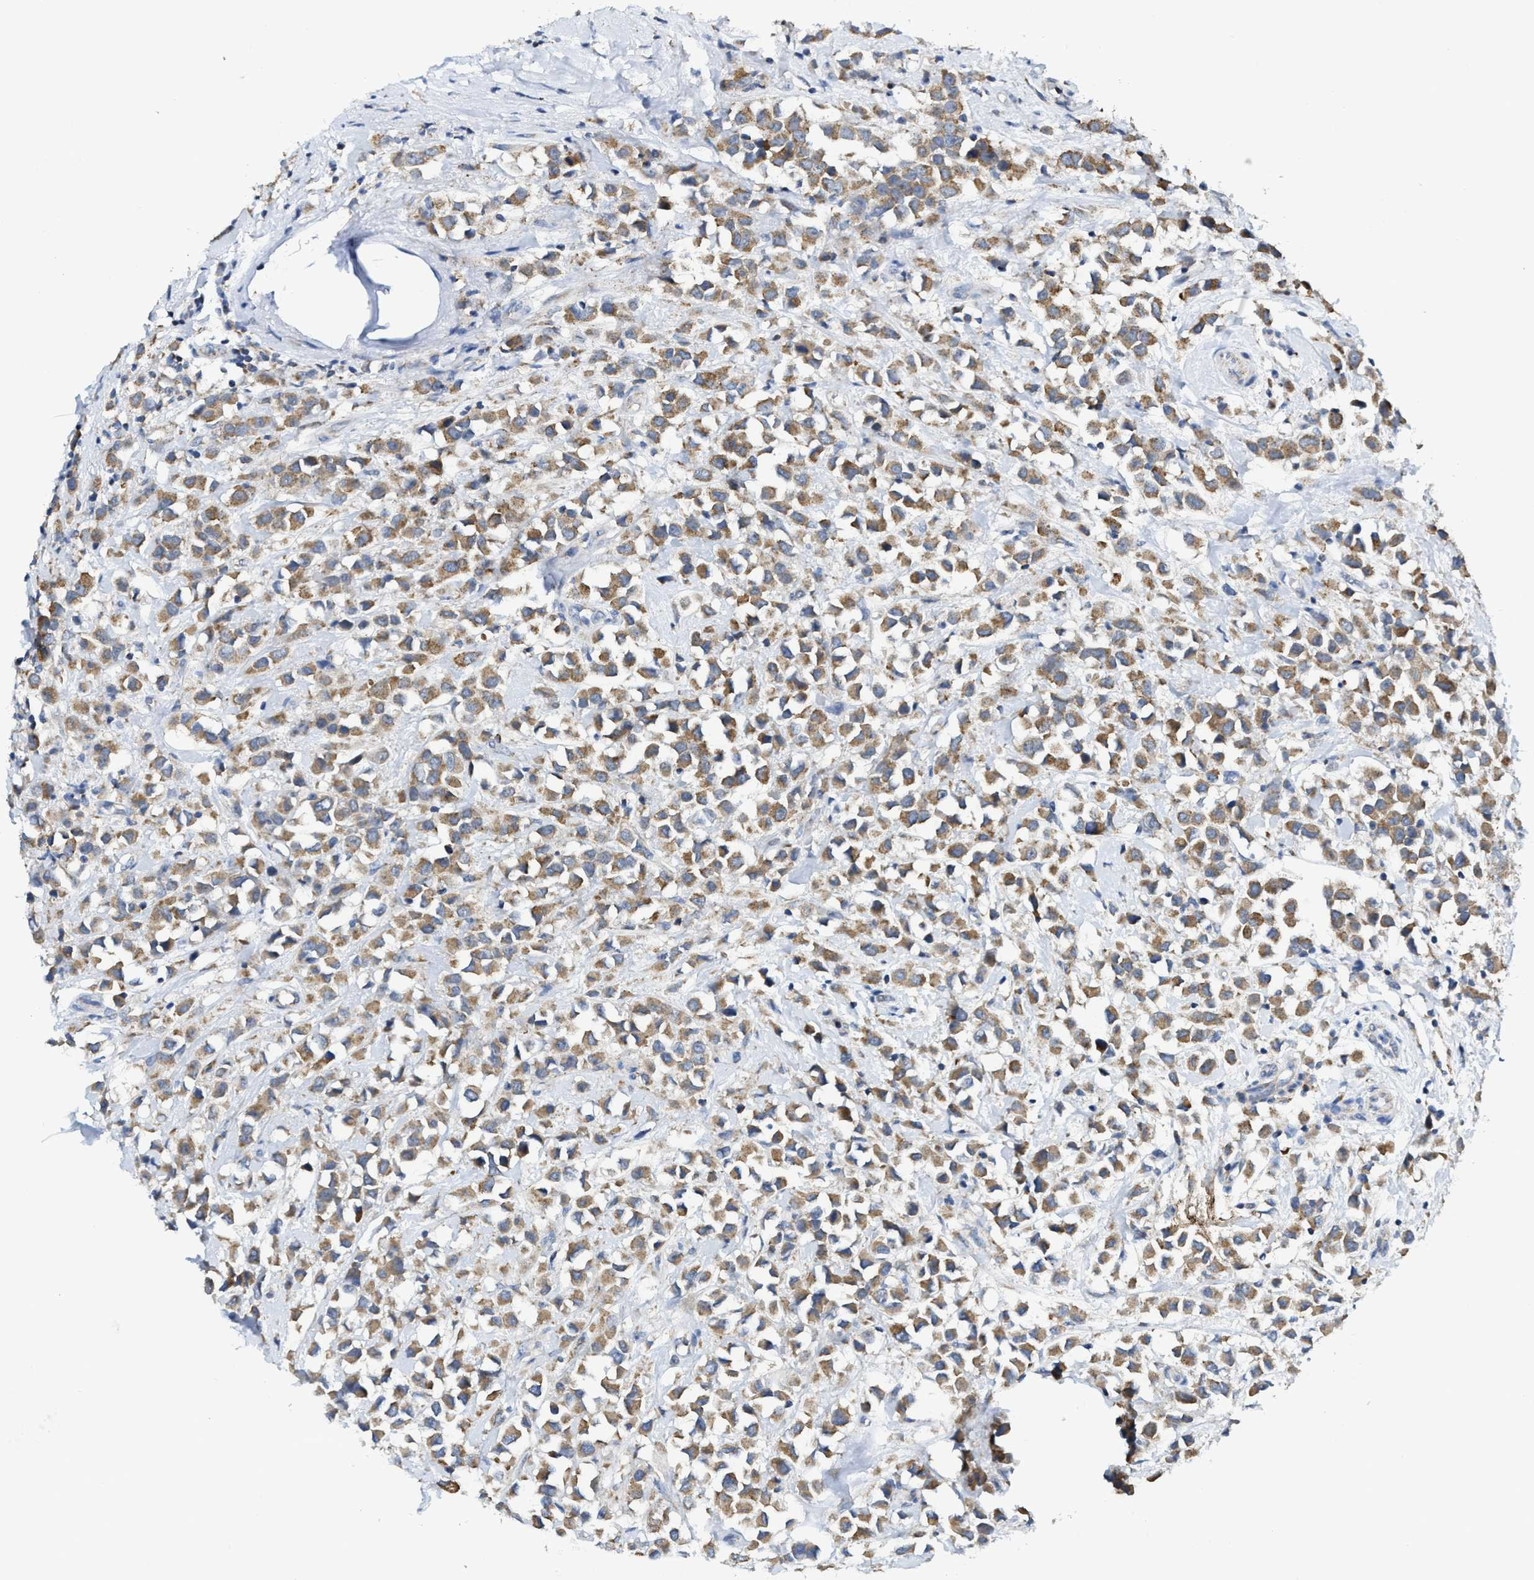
{"staining": {"intensity": "moderate", "quantity": ">75%", "location": "cytoplasmic/membranous"}, "tissue": "breast cancer", "cell_type": "Tumor cells", "image_type": "cancer", "snomed": [{"axis": "morphology", "description": "Duct carcinoma"}, {"axis": "topography", "description": "Breast"}], "caption": "Immunohistochemistry (DAB (3,3'-diaminobenzidine)) staining of human intraductal carcinoma (breast) exhibits moderate cytoplasmic/membranous protein expression in about >75% of tumor cells. The protein of interest is stained brown, and the nuclei are stained in blue (DAB IHC with brightfield microscopy, high magnification).", "gene": "GATD3", "patient": {"sex": "female", "age": 61}}